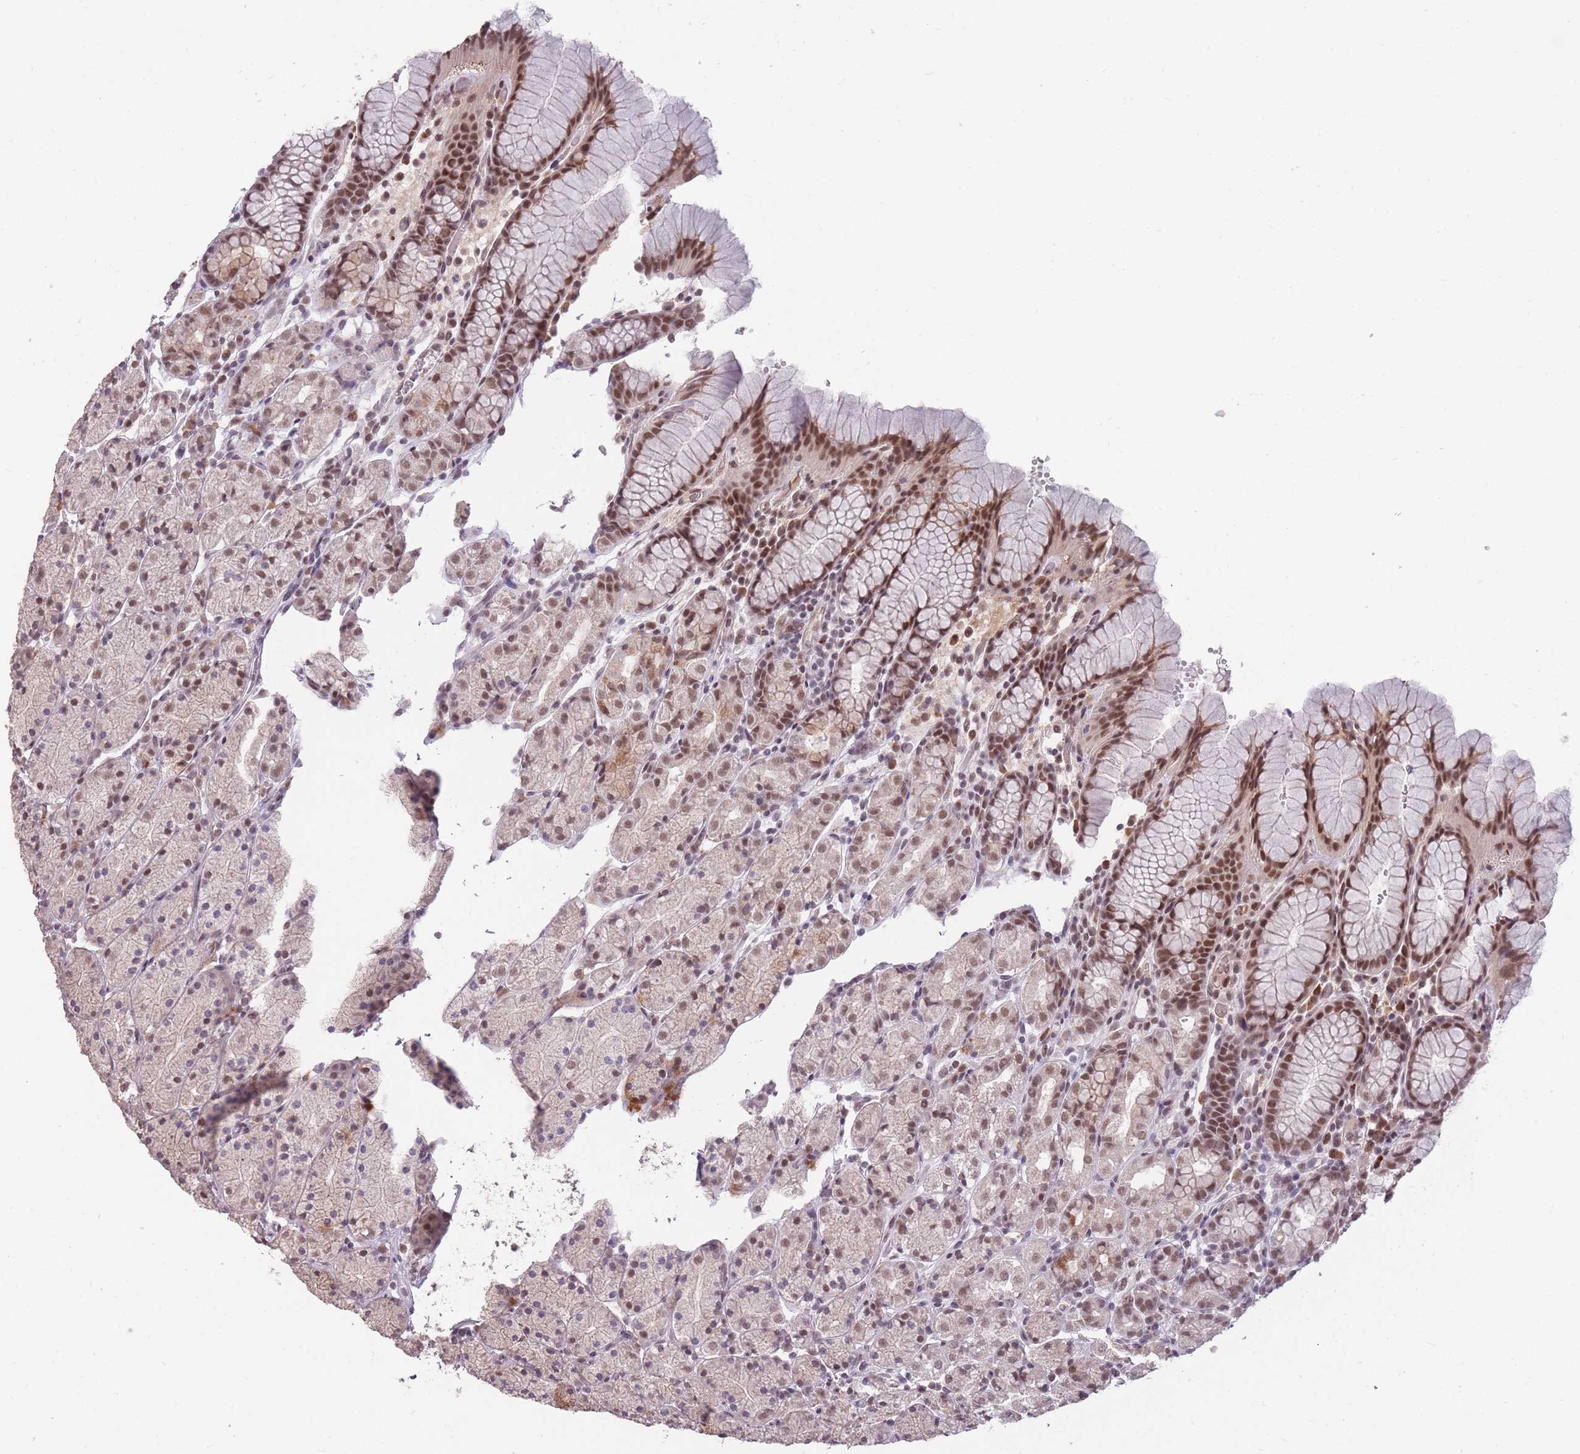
{"staining": {"intensity": "moderate", "quantity": ">75%", "location": "nuclear"}, "tissue": "stomach", "cell_type": "Glandular cells", "image_type": "normal", "snomed": [{"axis": "morphology", "description": "Normal tissue, NOS"}, {"axis": "topography", "description": "Stomach, upper"}, {"axis": "topography", "description": "Stomach"}], "caption": "Immunohistochemical staining of benign stomach displays >75% levels of moderate nuclear protein expression in about >75% of glandular cells. (IHC, brightfield microscopy, high magnification).", "gene": "HNRNPUL1", "patient": {"sex": "male", "age": 62}}